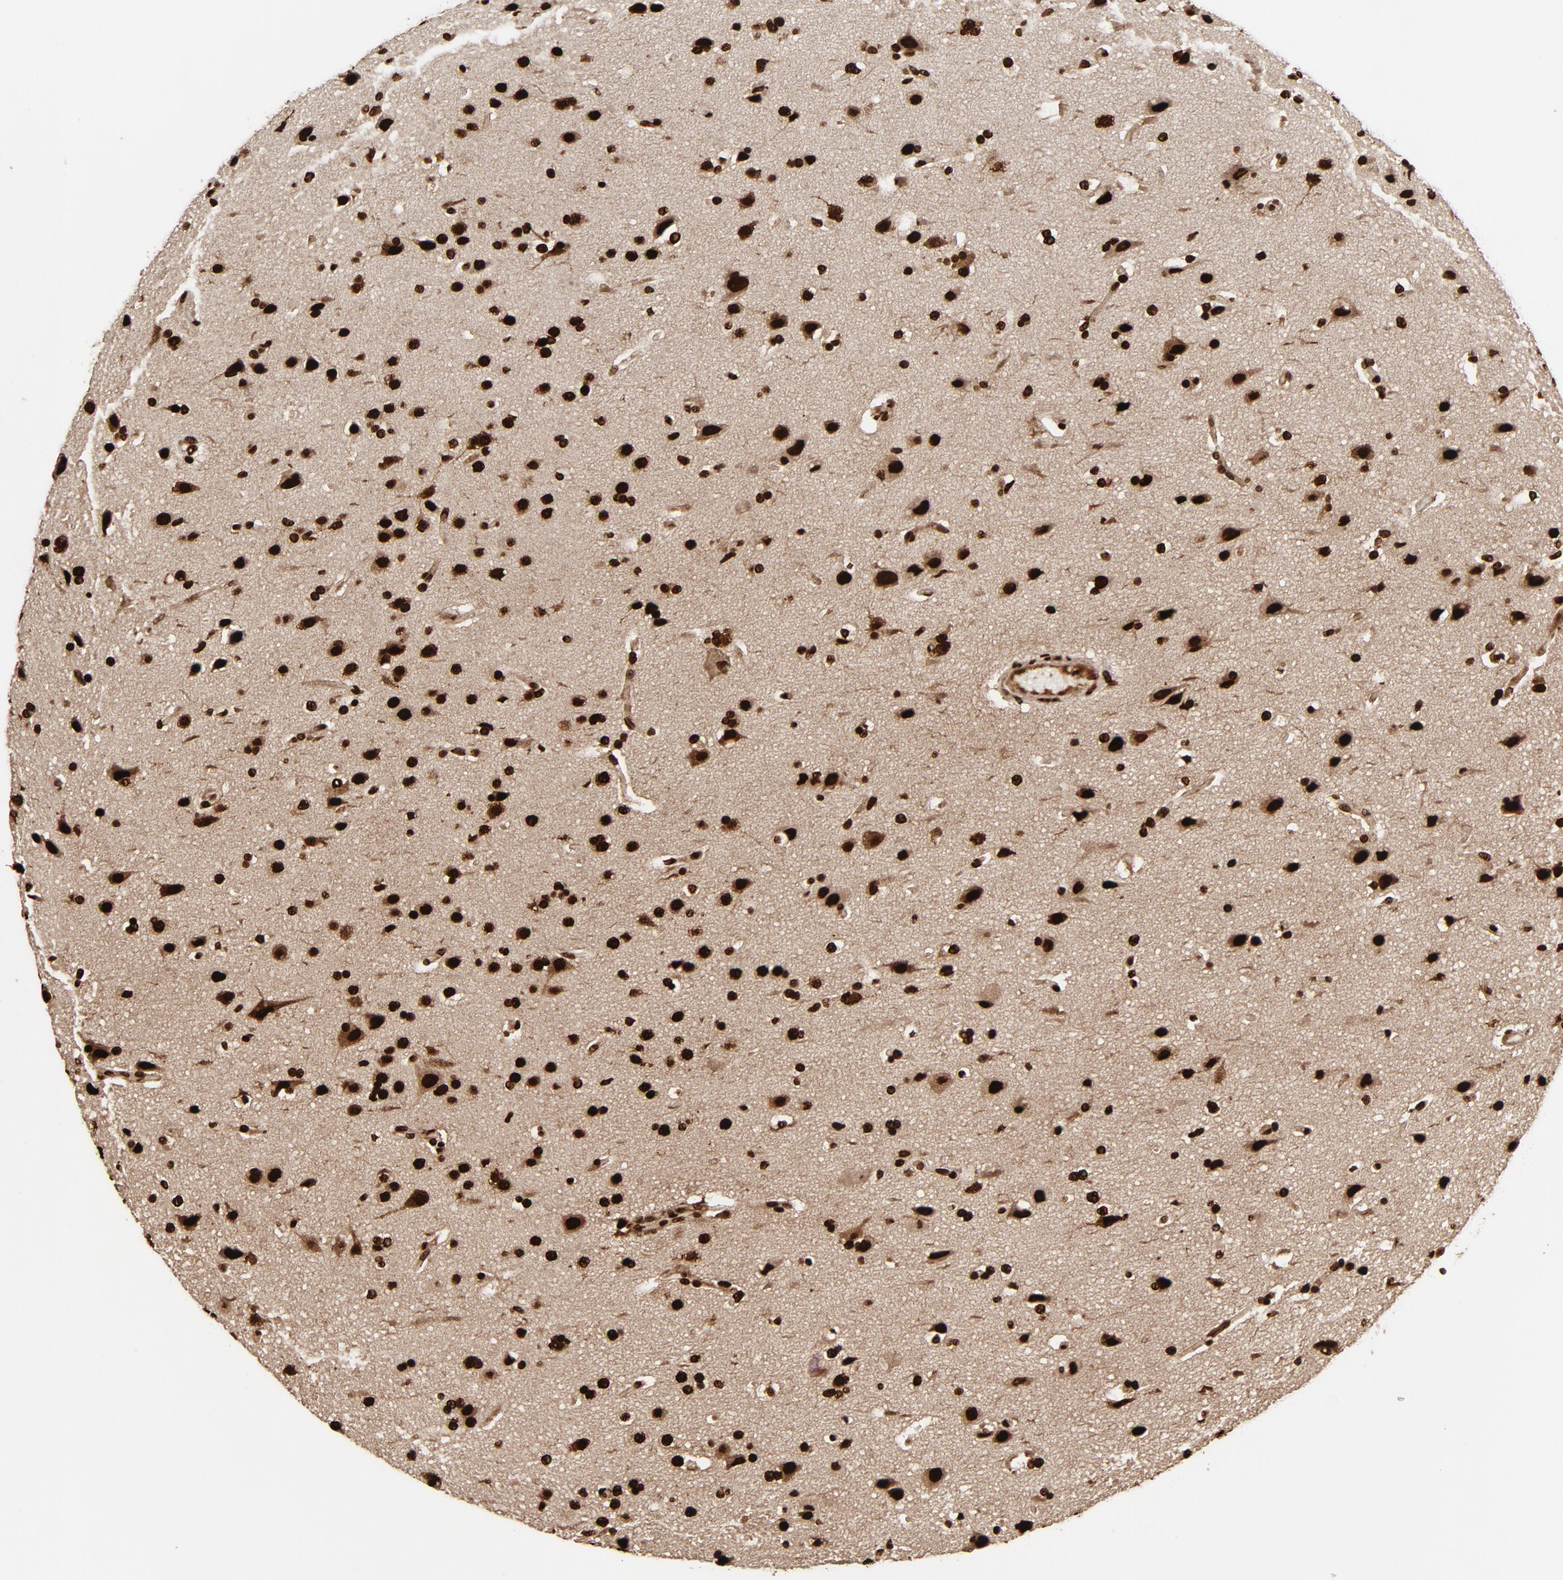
{"staining": {"intensity": "strong", "quantity": ">75%", "location": "nuclear"}, "tissue": "glioma", "cell_type": "Tumor cells", "image_type": "cancer", "snomed": [{"axis": "morphology", "description": "Glioma, malignant, Low grade"}, {"axis": "topography", "description": "Cerebral cortex"}], "caption": "Immunohistochemistry of glioma displays high levels of strong nuclear staining in approximately >75% of tumor cells.", "gene": "TP53BP1", "patient": {"sex": "female", "age": 47}}